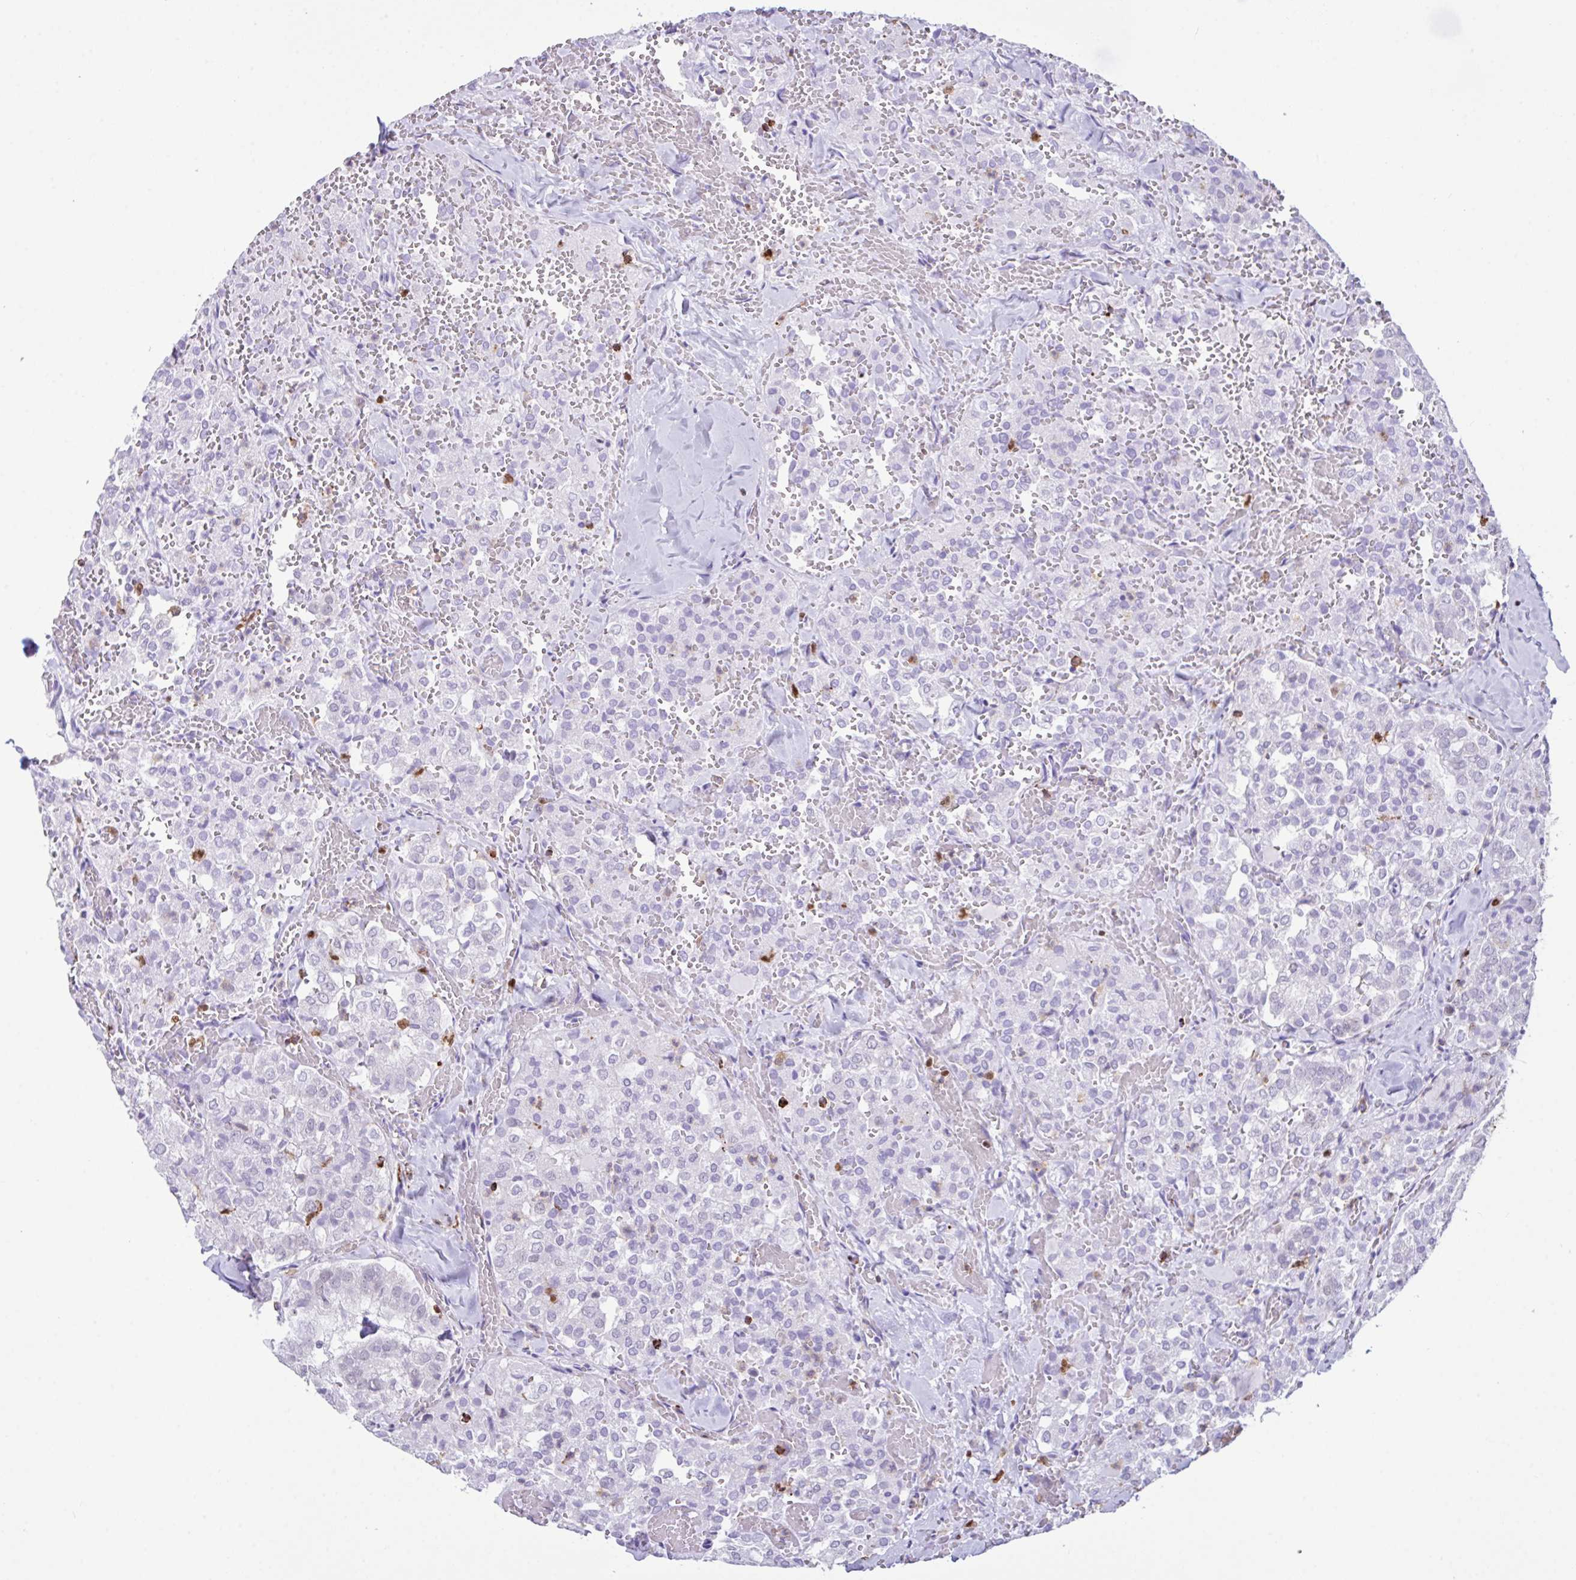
{"staining": {"intensity": "negative", "quantity": "none", "location": "none"}, "tissue": "thyroid cancer", "cell_type": "Tumor cells", "image_type": "cancer", "snomed": [{"axis": "morphology", "description": "Follicular adenoma carcinoma, NOS"}, {"axis": "topography", "description": "Thyroid gland"}], "caption": "An image of human thyroid cancer (follicular adenoma carcinoma) is negative for staining in tumor cells.", "gene": "BTBD10", "patient": {"sex": "male", "age": 75}}